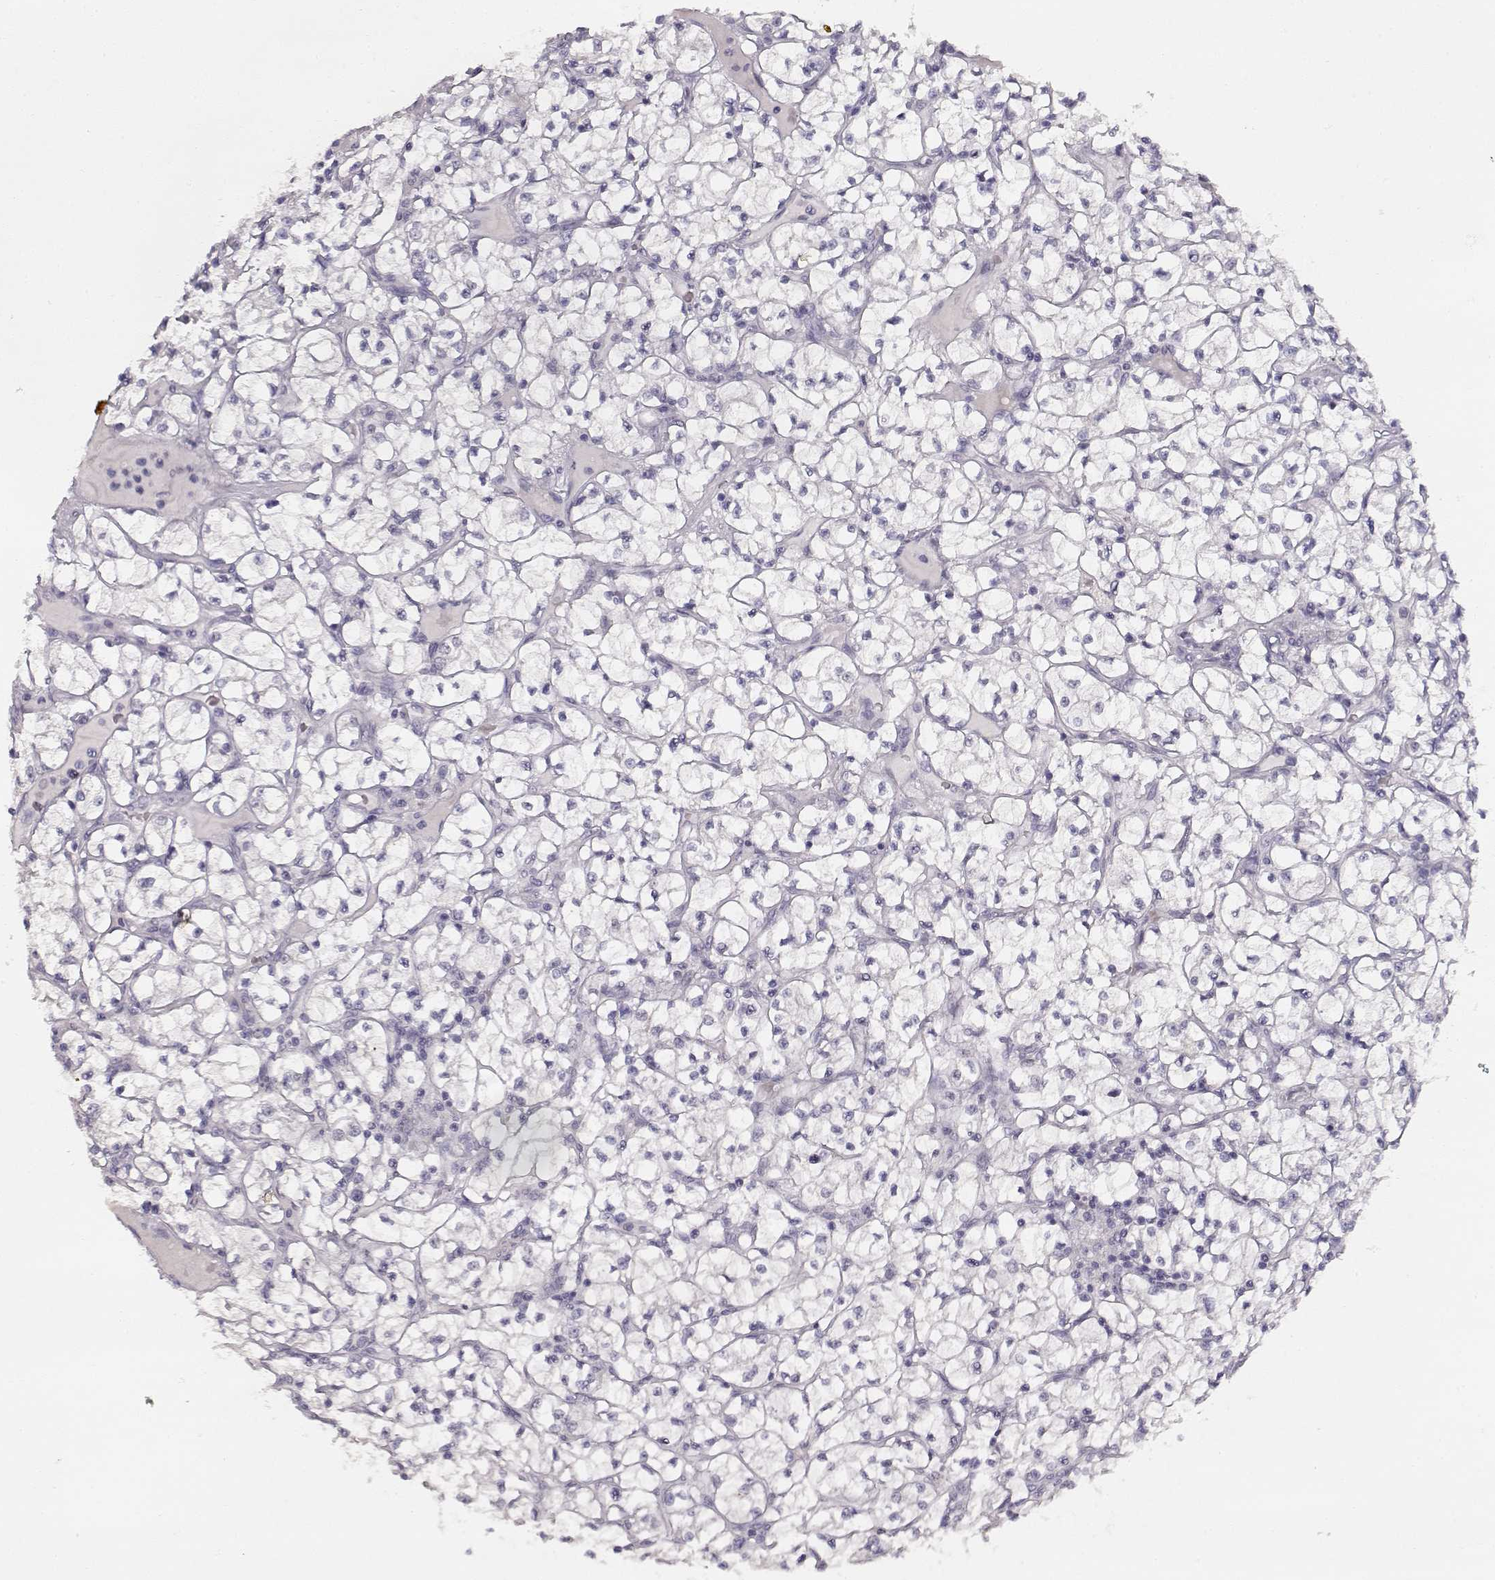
{"staining": {"intensity": "negative", "quantity": "none", "location": "none"}, "tissue": "renal cancer", "cell_type": "Tumor cells", "image_type": "cancer", "snomed": [{"axis": "morphology", "description": "Adenocarcinoma, NOS"}, {"axis": "topography", "description": "Kidney"}], "caption": "Immunohistochemical staining of renal cancer (adenocarcinoma) demonstrates no significant positivity in tumor cells.", "gene": "TPH2", "patient": {"sex": "female", "age": 64}}